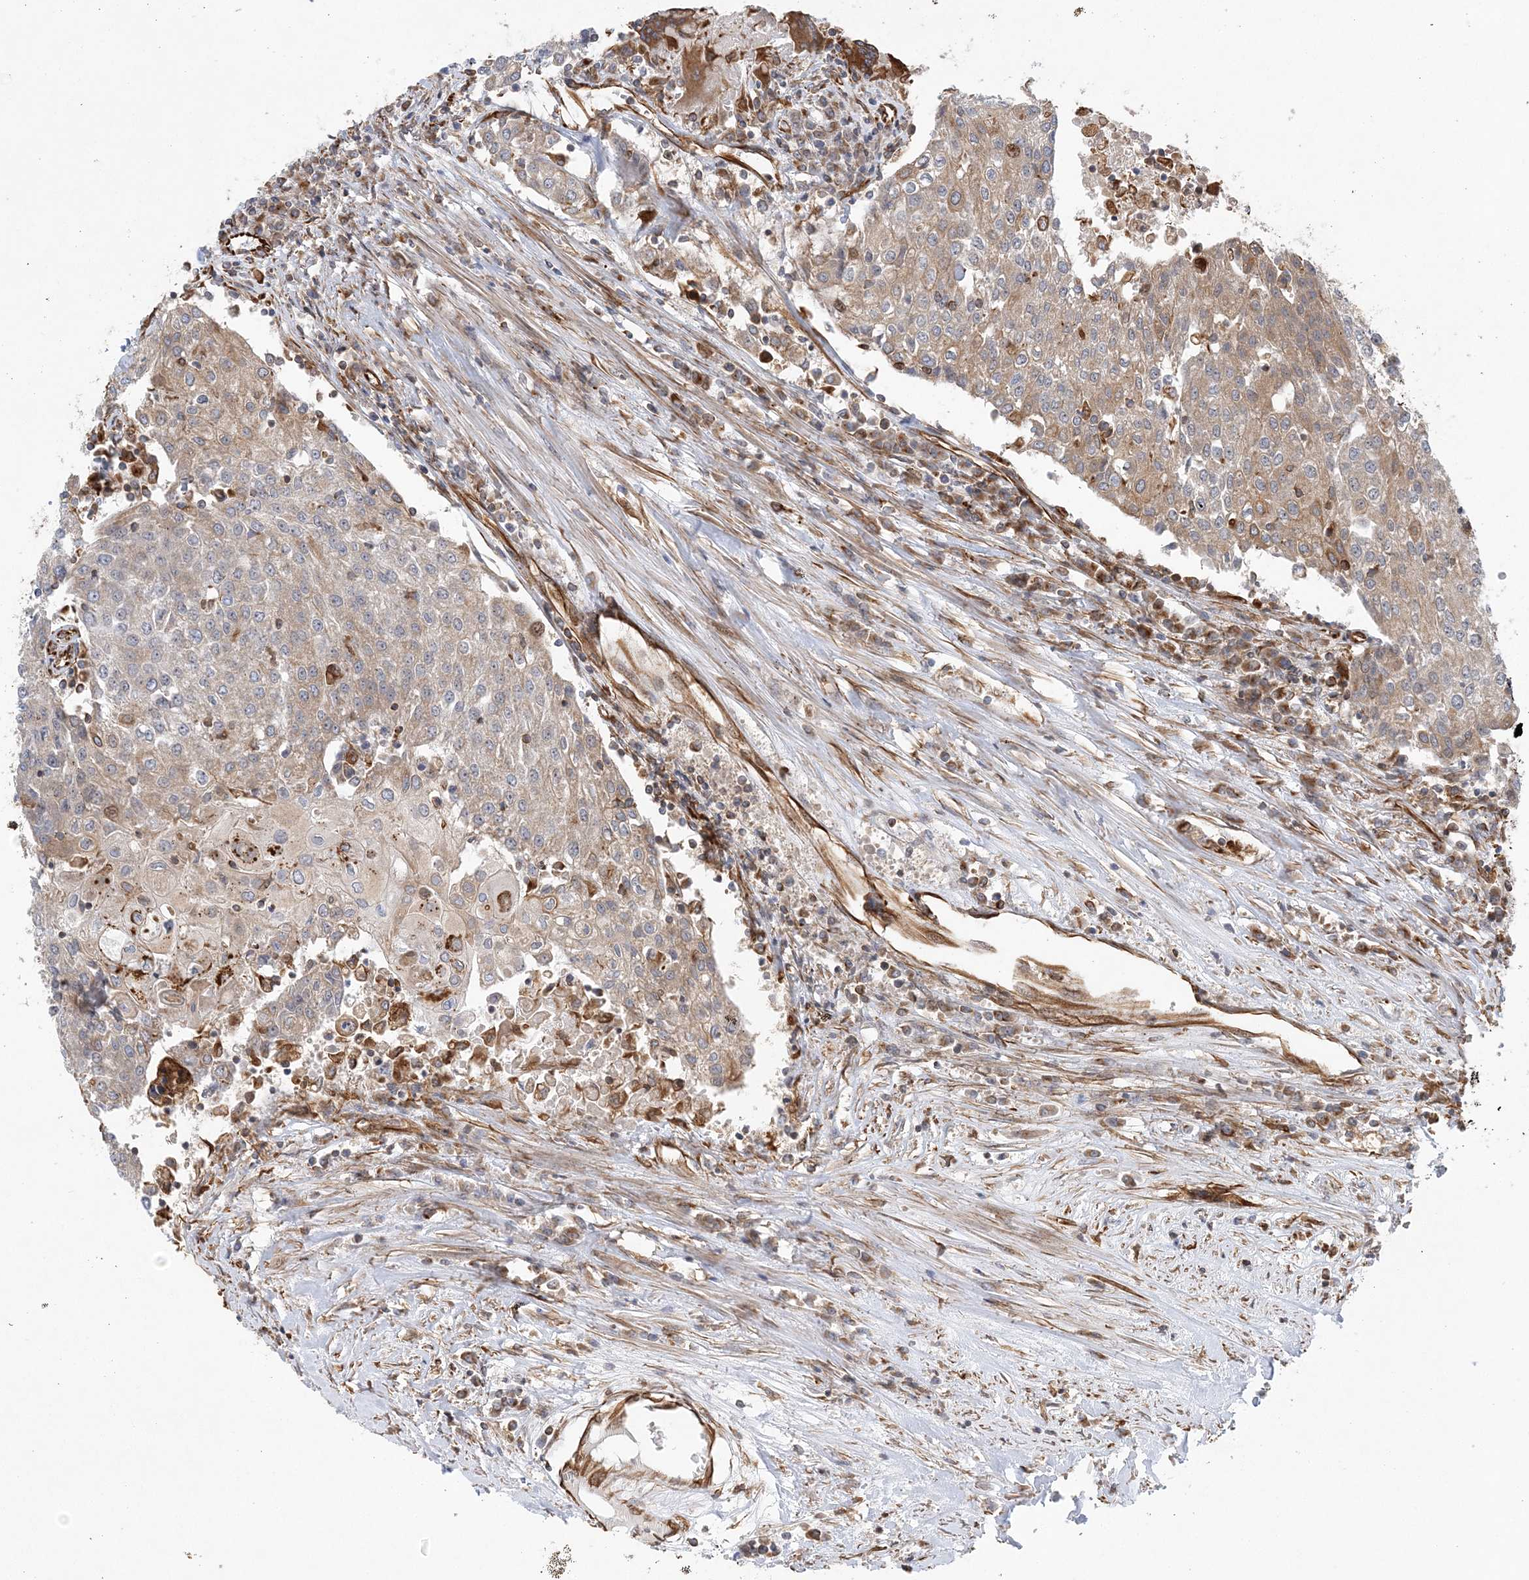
{"staining": {"intensity": "moderate", "quantity": "25%-75%", "location": "cytoplasmic/membranous"}, "tissue": "urothelial cancer", "cell_type": "Tumor cells", "image_type": "cancer", "snomed": [{"axis": "morphology", "description": "Urothelial carcinoma, High grade"}, {"axis": "topography", "description": "Urinary bladder"}], "caption": "DAB (3,3'-diaminobenzidine) immunohistochemical staining of human high-grade urothelial carcinoma exhibits moderate cytoplasmic/membranous protein expression in about 25%-75% of tumor cells.", "gene": "FAM114A2", "patient": {"sex": "female", "age": 85}}